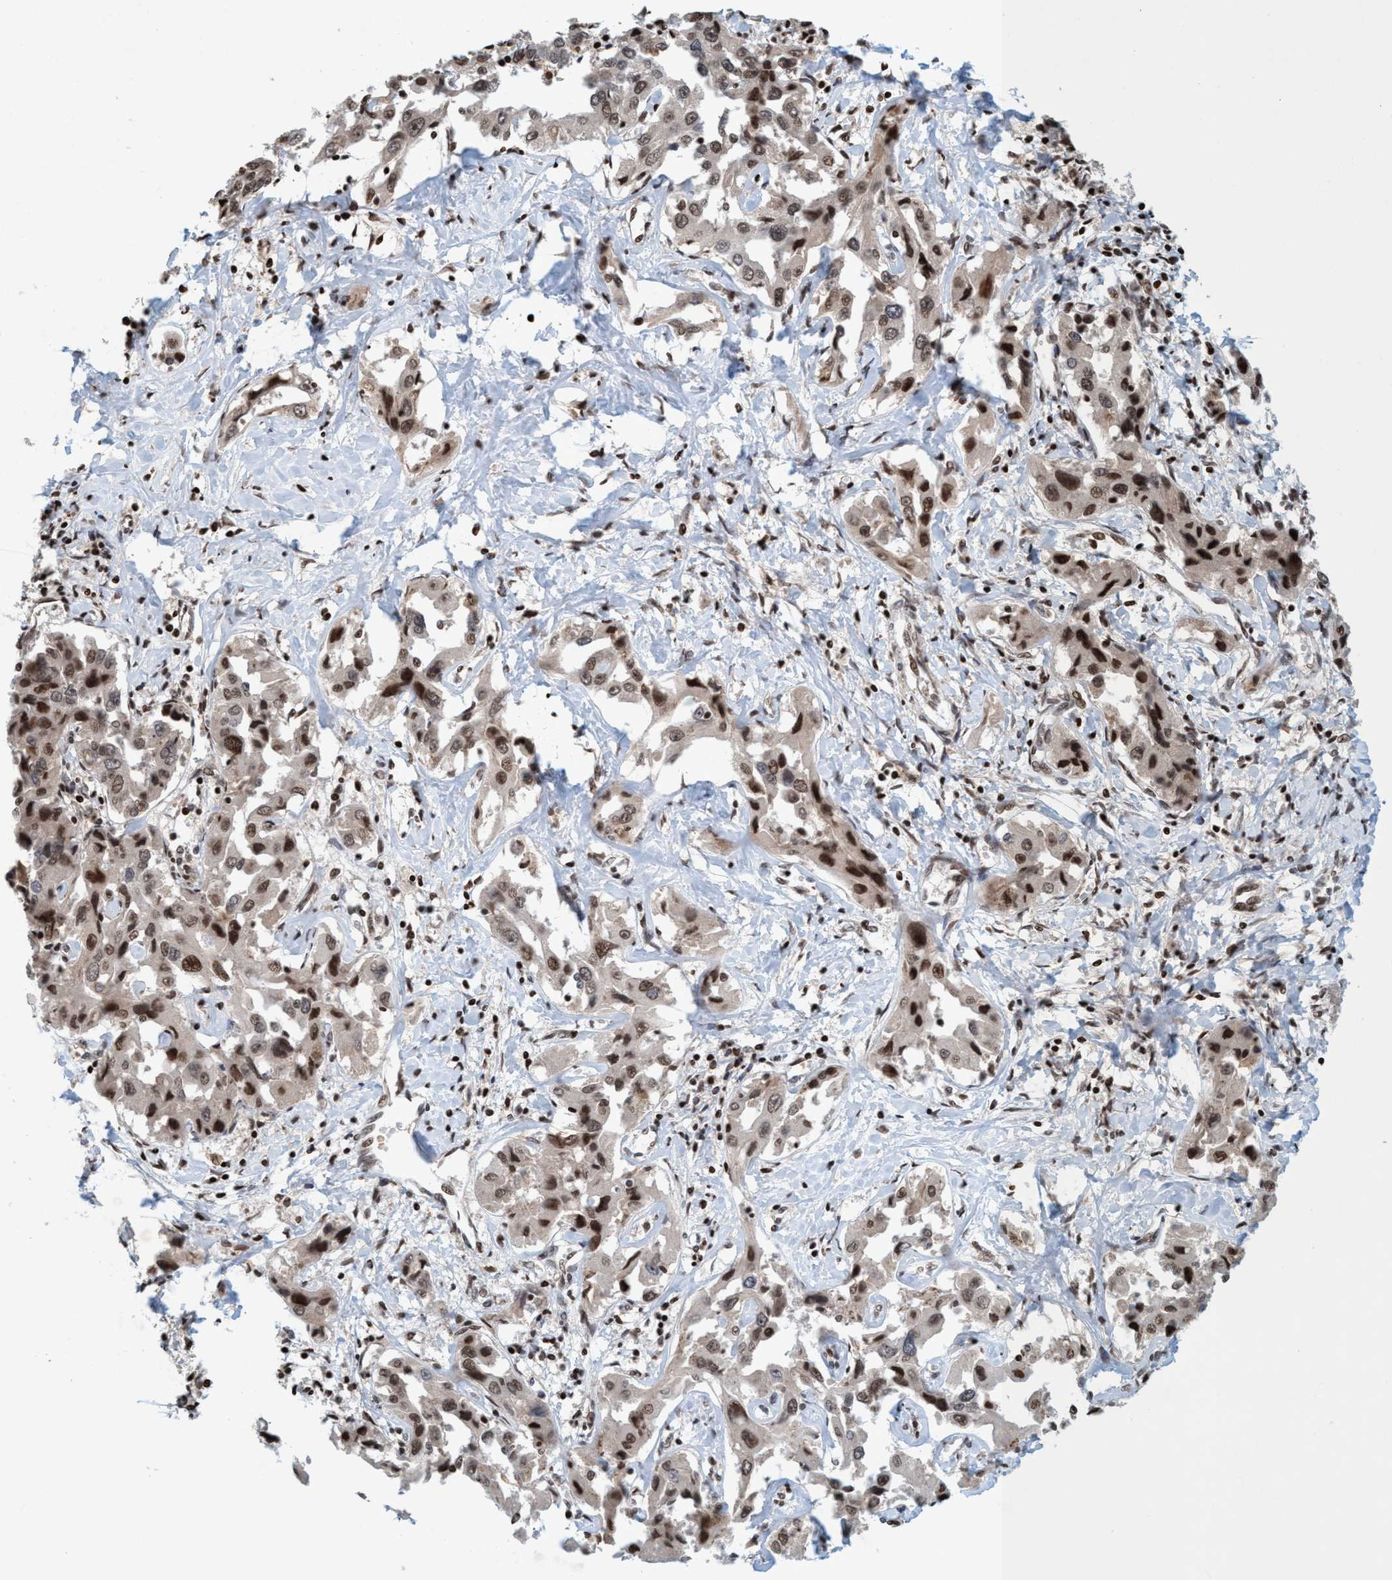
{"staining": {"intensity": "strong", "quantity": "25%-75%", "location": "nuclear"}, "tissue": "liver cancer", "cell_type": "Tumor cells", "image_type": "cancer", "snomed": [{"axis": "morphology", "description": "Cholangiocarcinoma"}, {"axis": "topography", "description": "Liver"}], "caption": "Strong nuclear expression is seen in about 25%-75% of tumor cells in liver cancer (cholangiocarcinoma).", "gene": "SMCR8", "patient": {"sex": "male", "age": 59}}